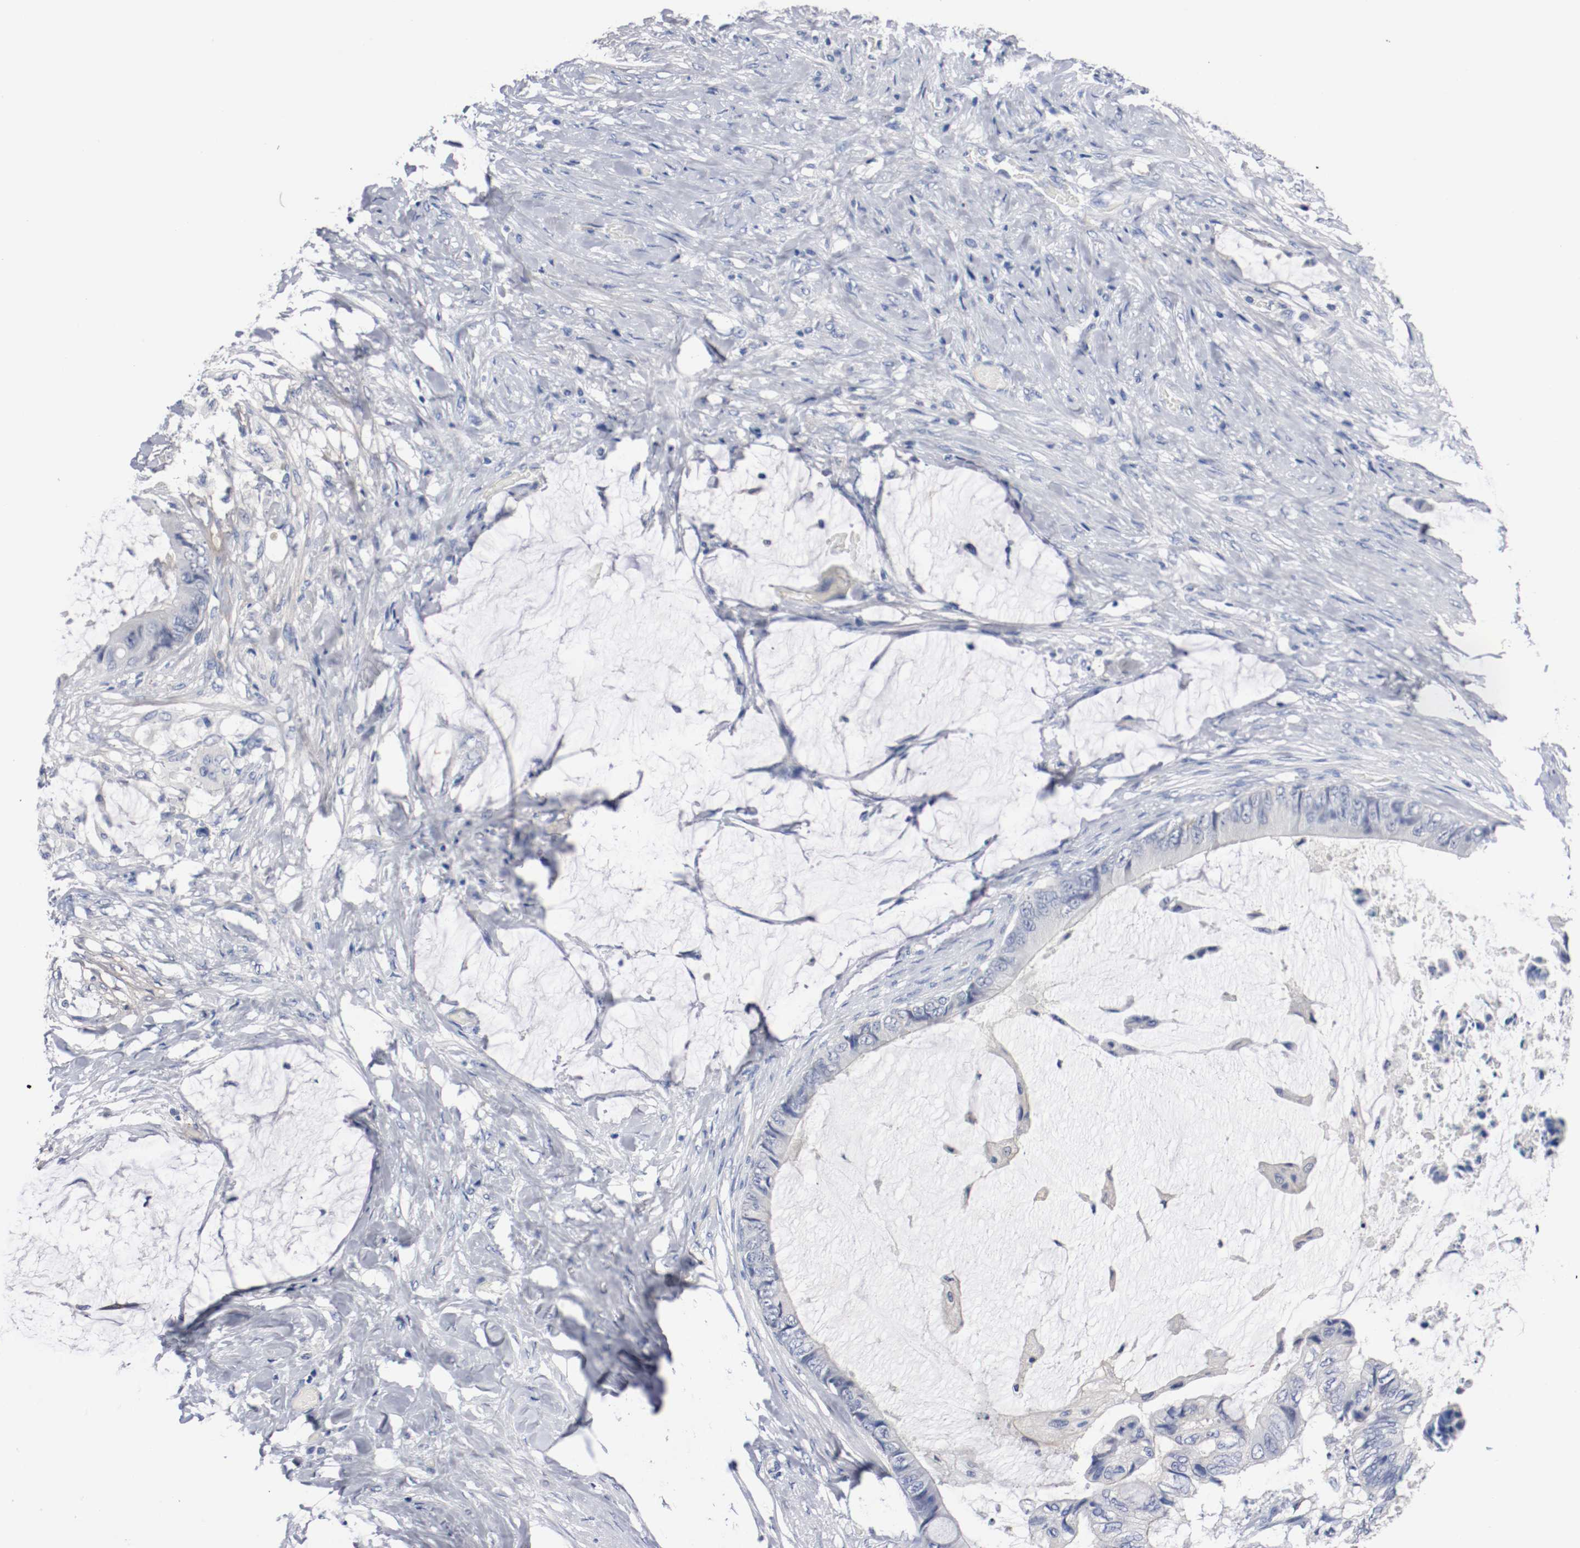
{"staining": {"intensity": "negative", "quantity": "none", "location": "none"}, "tissue": "colorectal cancer", "cell_type": "Tumor cells", "image_type": "cancer", "snomed": [{"axis": "morphology", "description": "Normal tissue, NOS"}, {"axis": "morphology", "description": "Adenocarcinoma, NOS"}, {"axis": "topography", "description": "Rectum"}, {"axis": "topography", "description": "Peripheral nerve tissue"}], "caption": "Colorectal cancer was stained to show a protein in brown. There is no significant expression in tumor cells.", "gene": "TNC", "patient": {"sex": "female", "age": 77}}